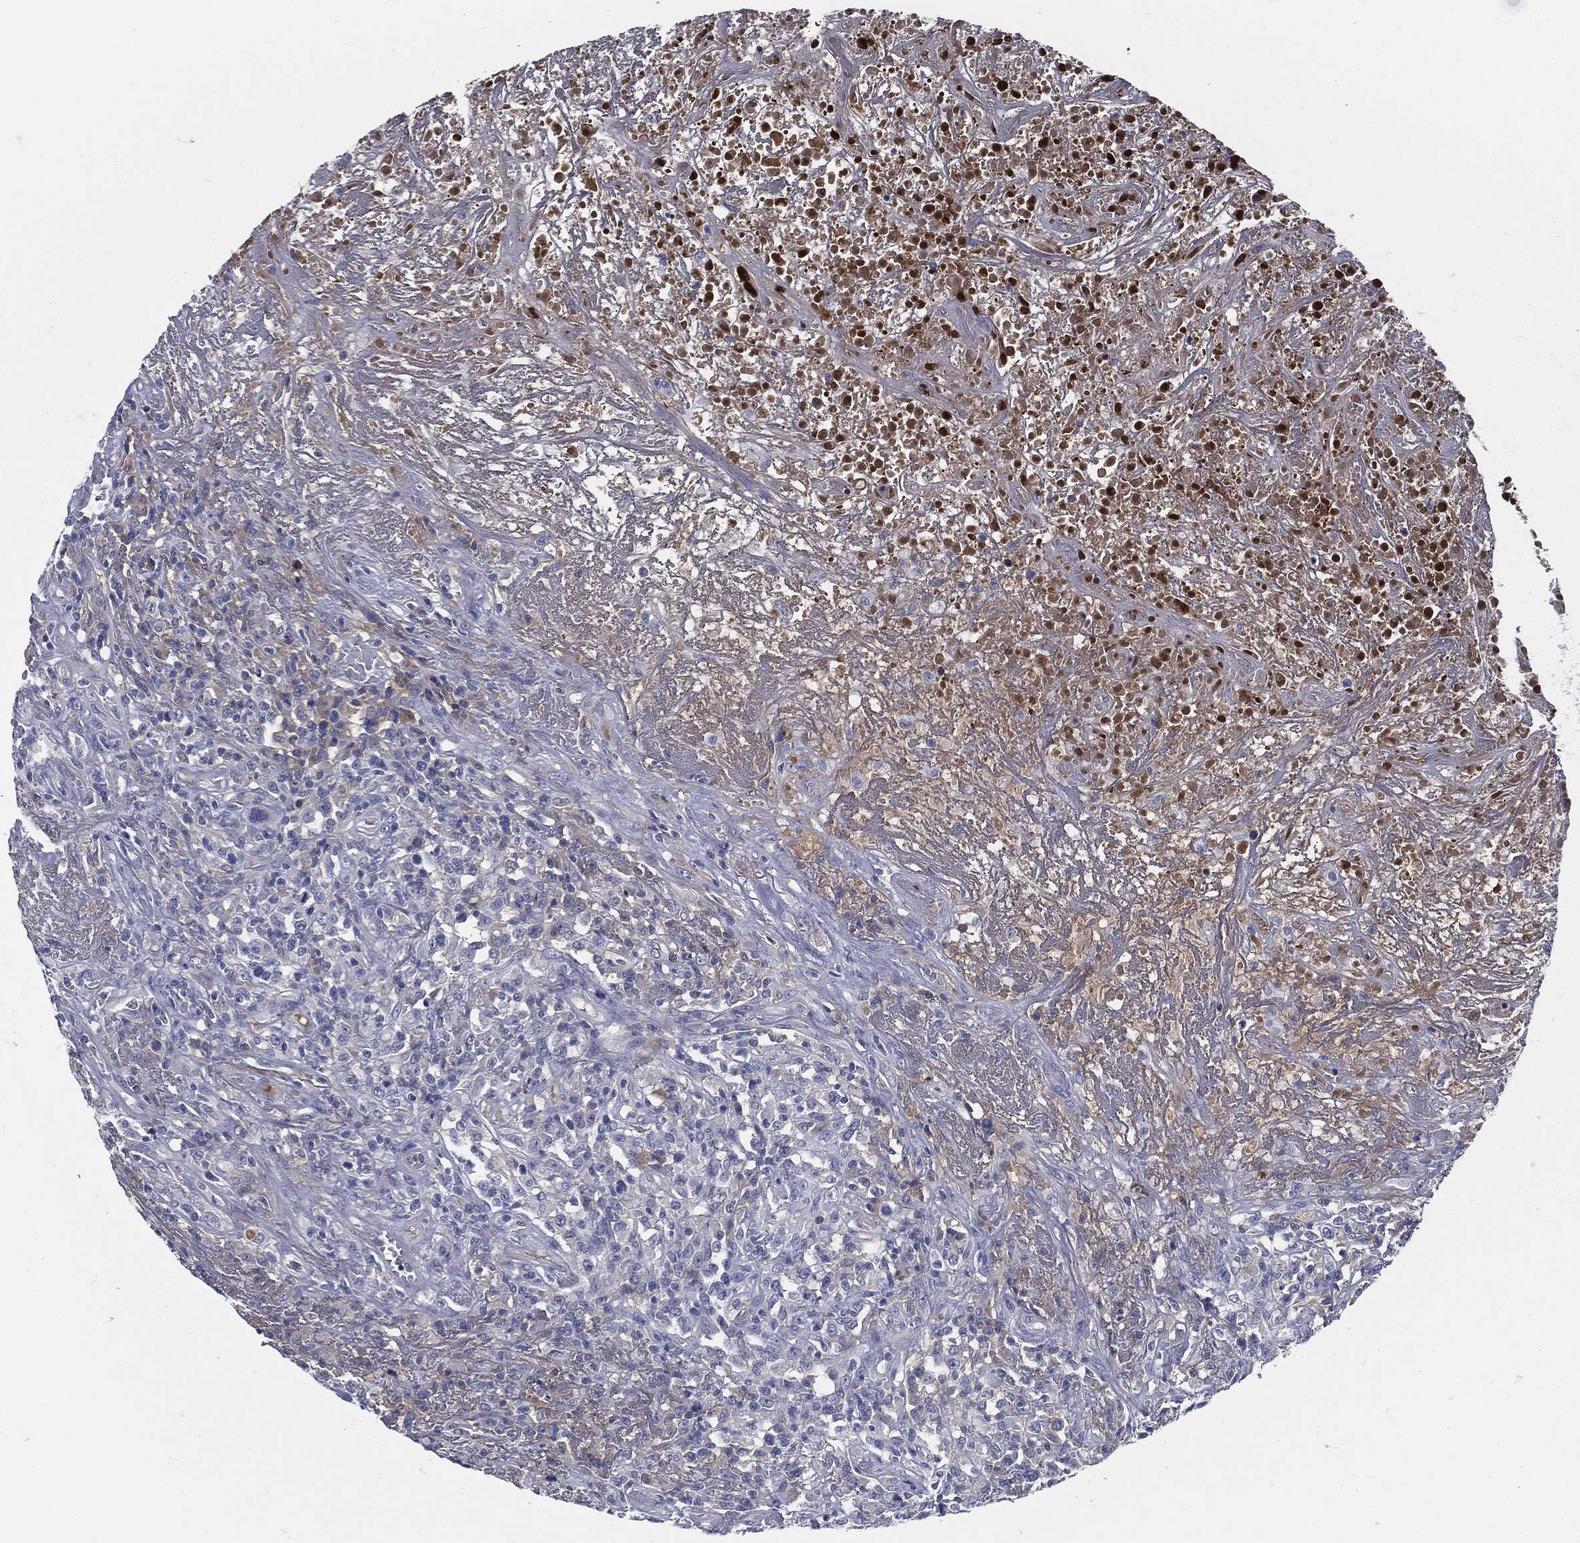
{"staining": {"intensity": "negative", "quantity": "none", "location": "none"}, "tissue": "lymphoma", "cell_type": "Tumor cells", "image_type": "cancer", "snomed": [{"axis": "morphology", "description": "Malignant lymphoma, non-Hodgkin's type, High grade"}, {"axis": "topography", "description": "Lung"}], "caption": "IHC image of neoplastic tissue: human lymphoma stained with DAB displays no significant protein positivity in tumor cells. (DAB (3,3'-diaminobenzidine) IHC visualized using brightfield microscopy, high magnification).", "gene": "MST1", "patient": {"sex": "male", "age": 79}}